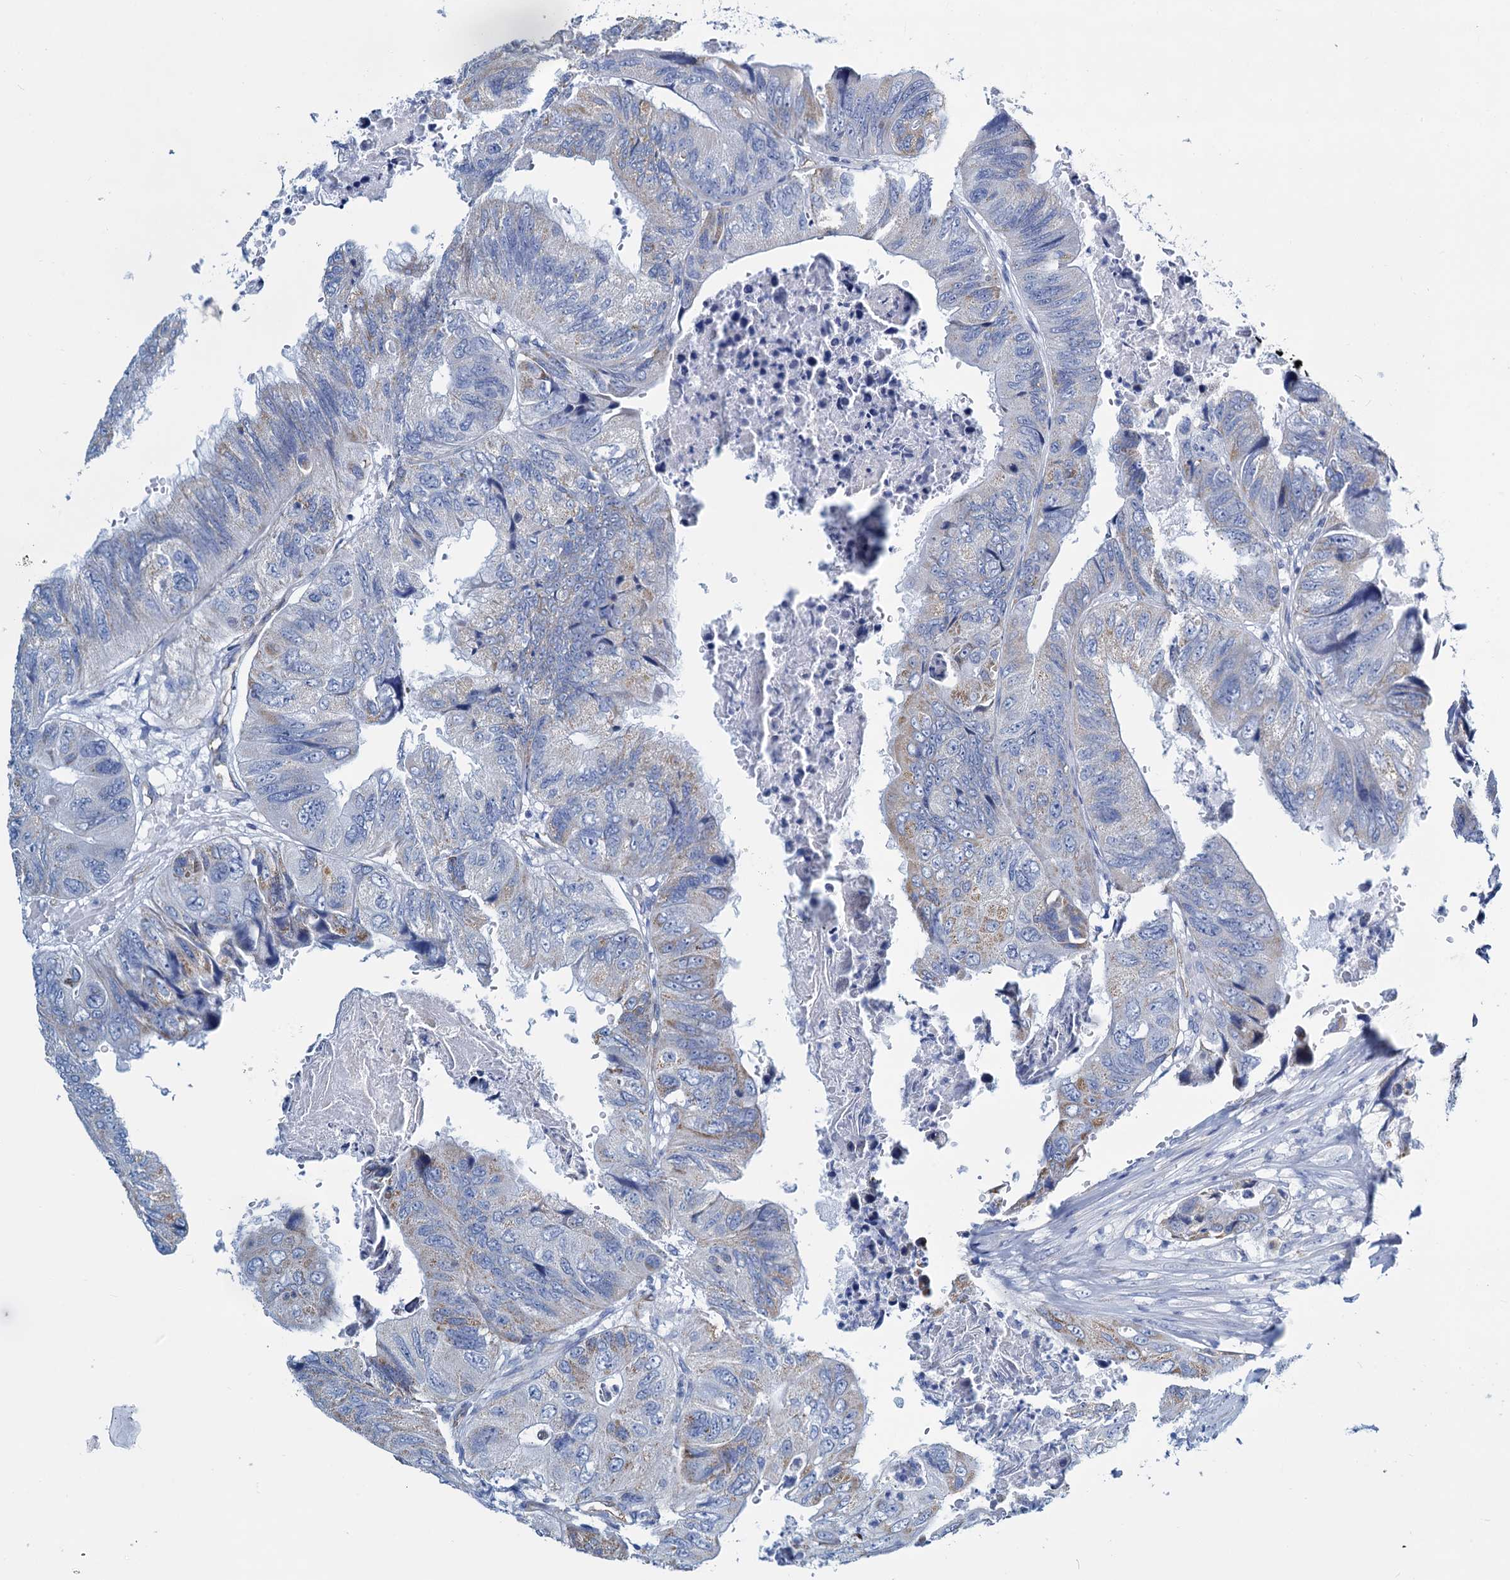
{"staining": {"intensity": "negative", "quantity": "none", "location": "none"}, "tissue": "colorectal cancer", "cell_type": "Tumor cells", "image_type": "cancer", "snomed": [{"axis": "morphology", "description": "Adenocarcinoma, NOS"}, {"axis": "topography", "description": "Rectum"}], "caption": "Photomicrograph shows no significant protein positivity in tumor cells of colorectal adenocarcinoma.", "gene": "SLC1A3", "patient": {"sex": "male", "age": 63}}